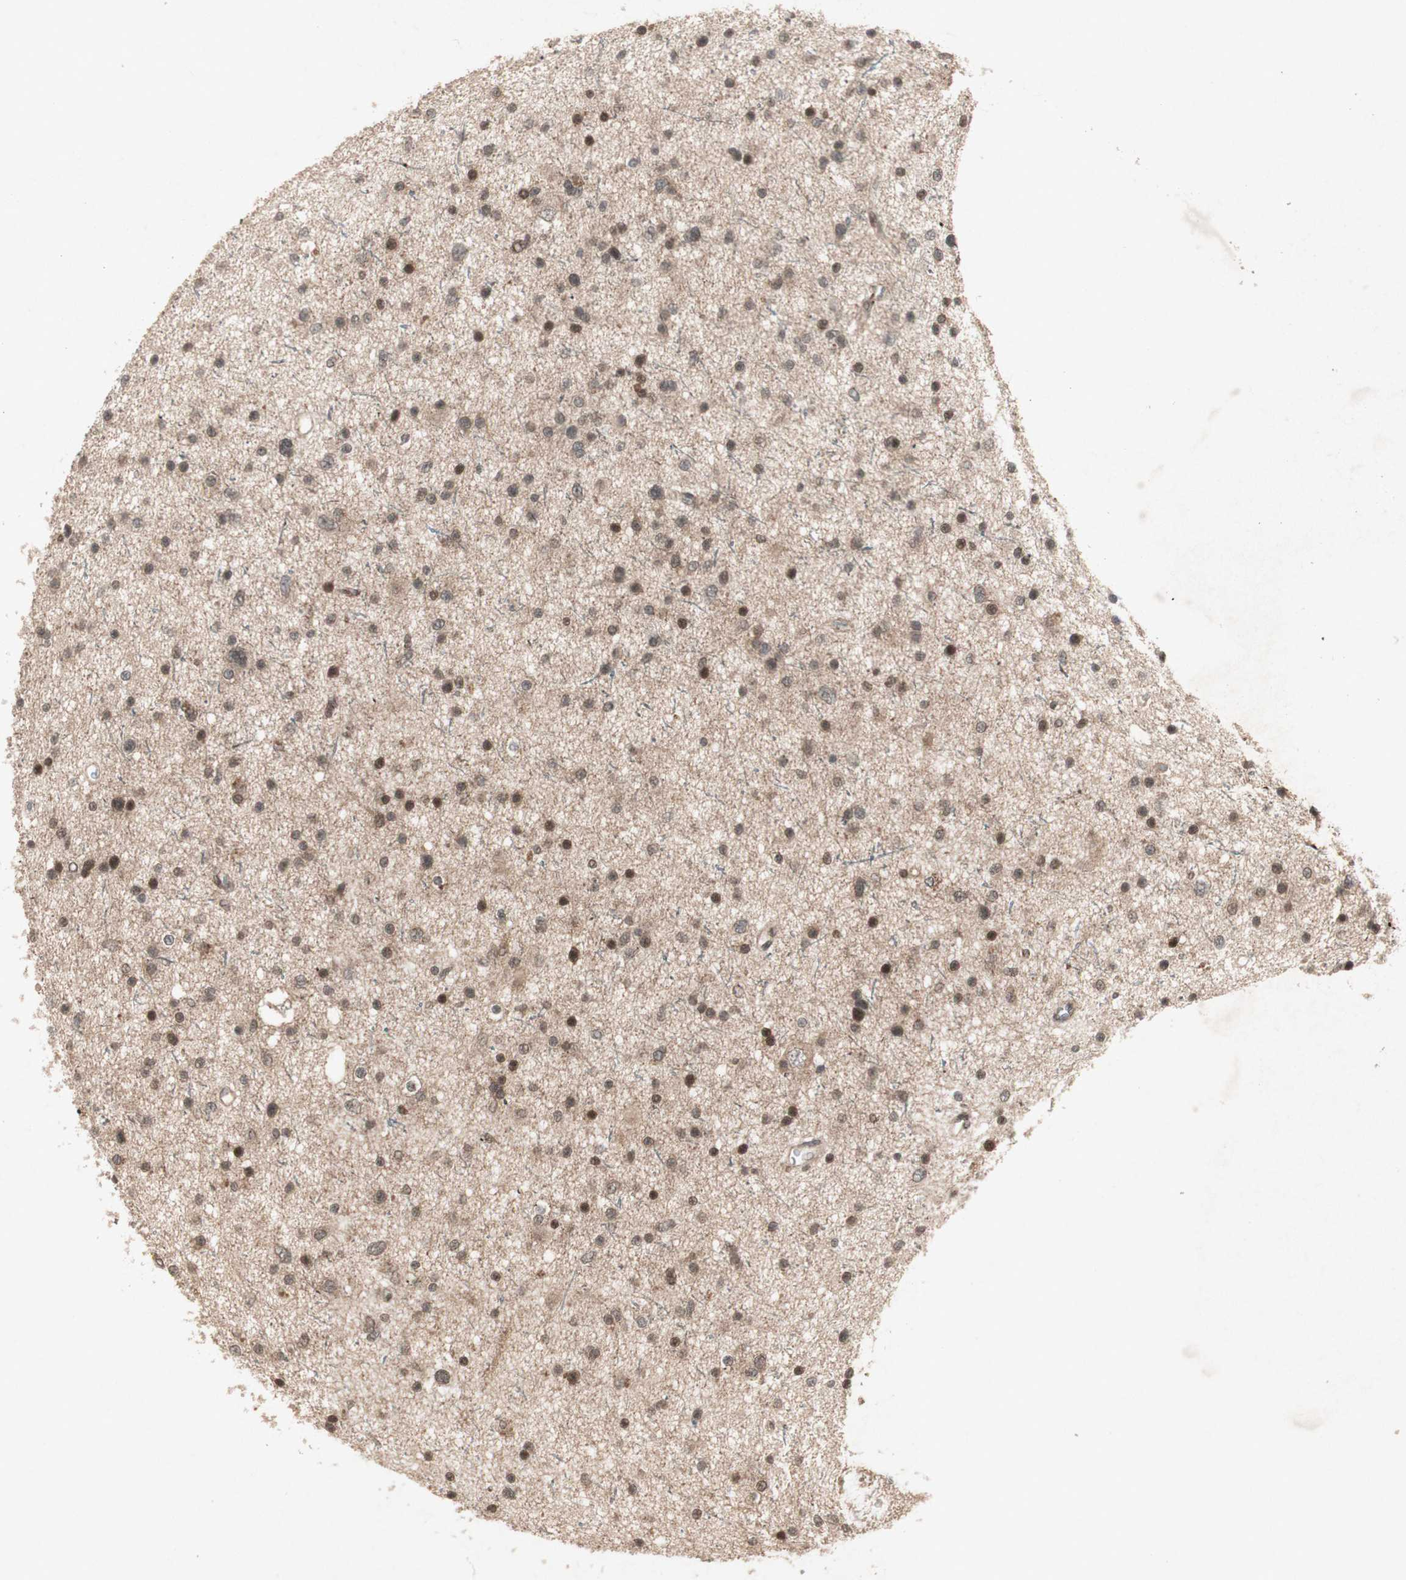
{"staining": {"intensity": "moderate", "quantity": "25%-75%", "location": "nuclear"}, "tissue": "glioma", "cell_type": "Tumor cells", "image_type": "cancer", "snomed": [{"axis": "morphology", "description": "Glioma, malignant, Low grade"}, {"axis": "topography", "description": "Brain"}], "caption": "Glioma tissue exhibits moderate nuclear expression in approximately 25%-75% of tumor cells, visualized by immunohistochemistry.", "gene": "PLXNA1", "patient": {"sex": "female", "age": 37}}